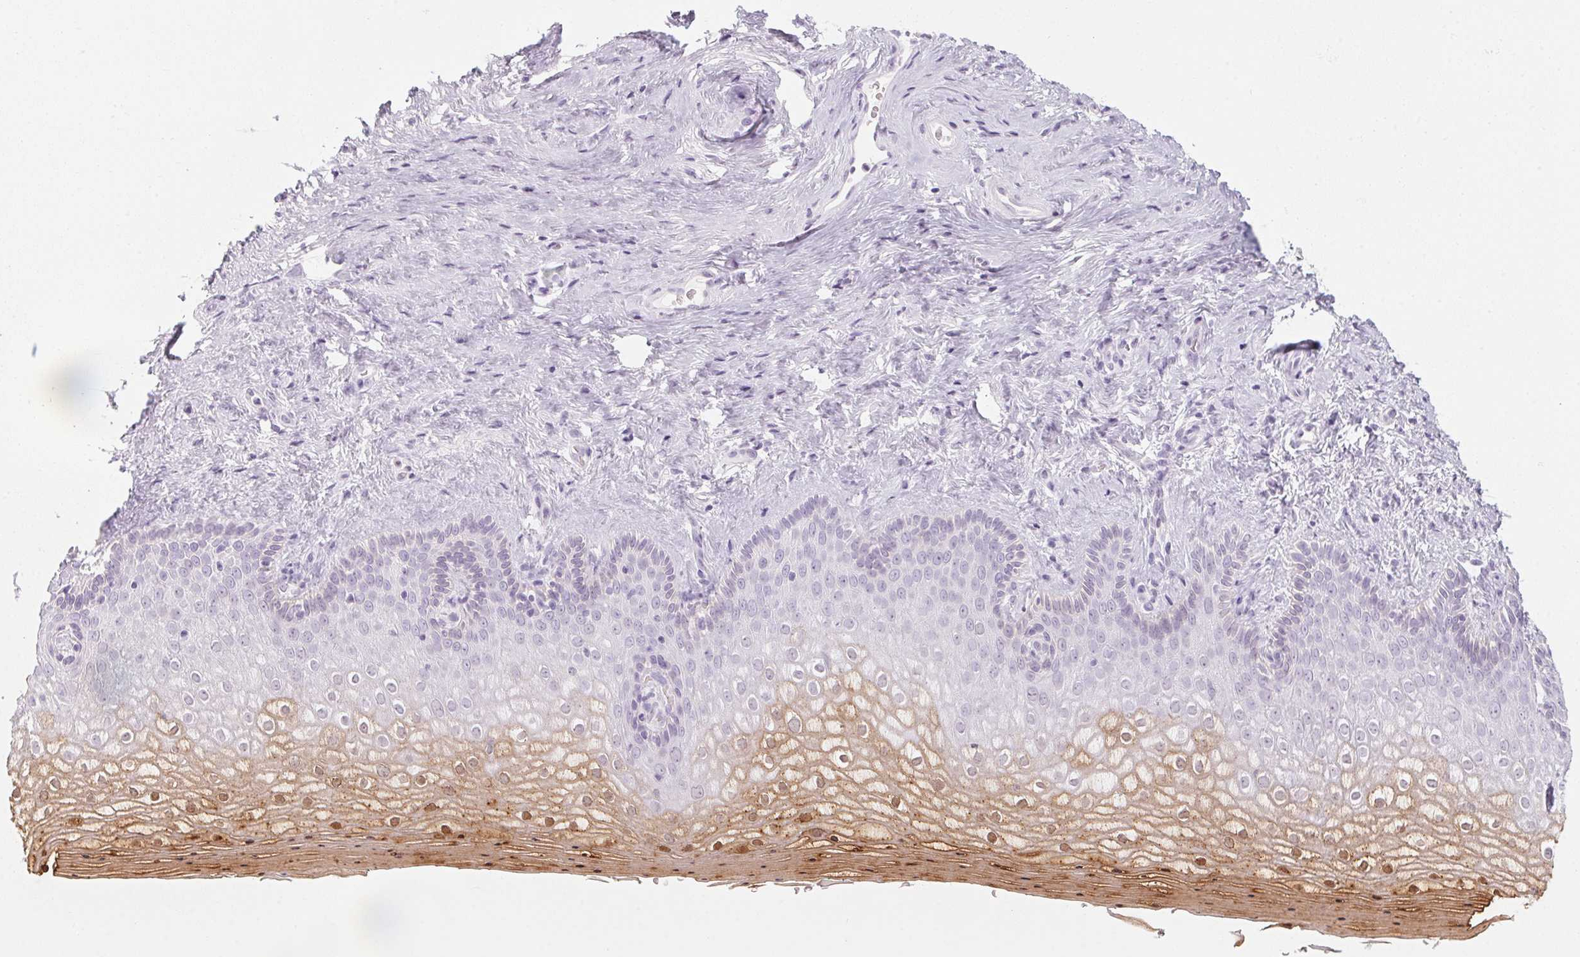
{"staining": {"intensity": "moderate", "quantity": "<25%", "location": "cytoplasmic/membranous,nuclear"}, "tissue": "vagina", "cell_type": "Squamous epithelial cells", "image_type": "normal", "snomed": [{"axis": "morphology", "description": "Normal tissue, NOS"}, {"axis": "topography", "description": "Vagina"}], "caption": "This photomicrograph displays benign vagina stained with IHC to label a protein in brown. The cytoplasmic/membranous,nuclear of squamous epithelial cells show moderate positivity for the protein. Nuclei are counter-stained blue.", "gene": "RPTN", "patient": {"sex": "female", "age": 42}}